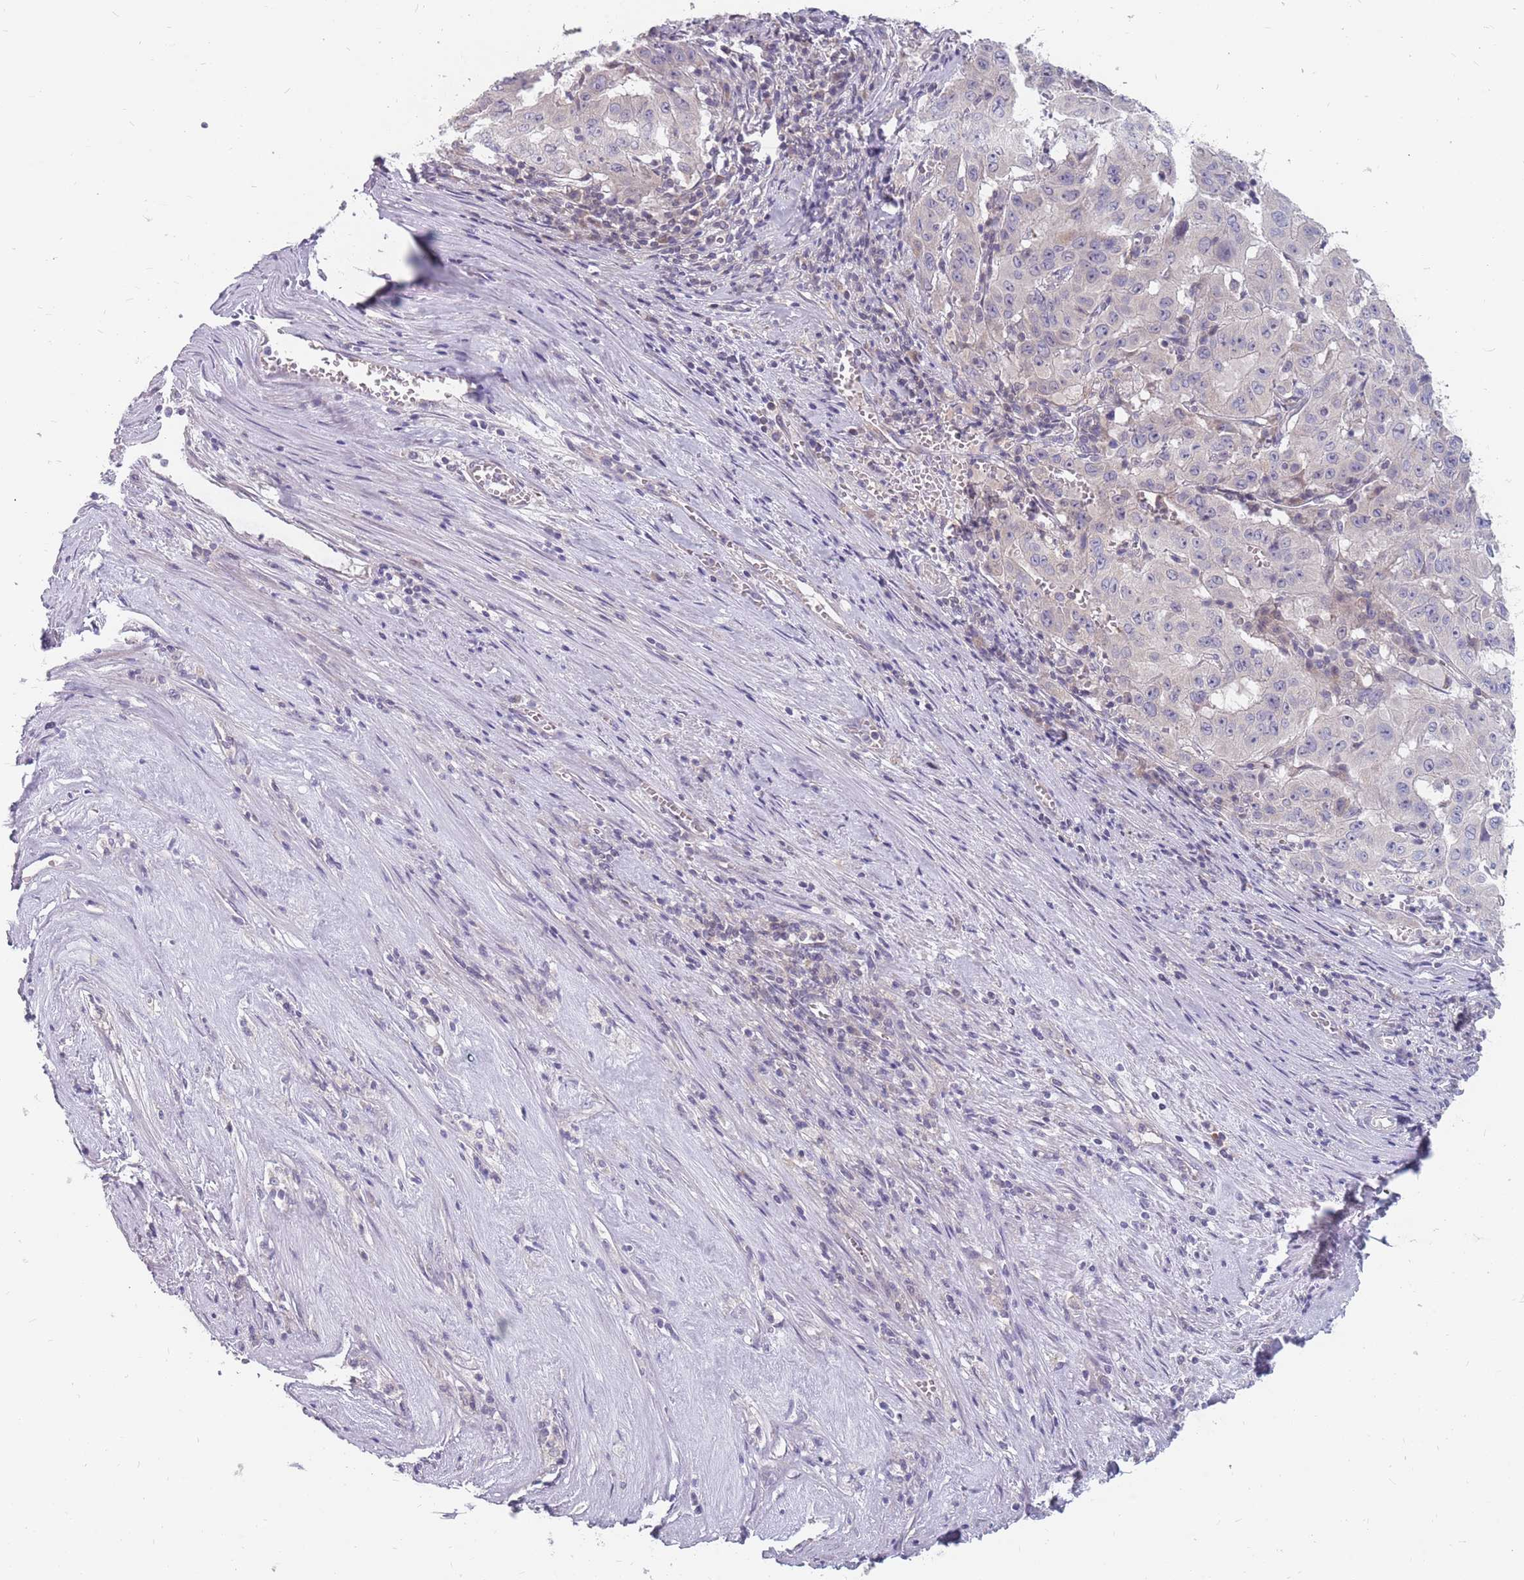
{"staining": {"intensity": "negative", "quantity": "none", "location": "none"}, "tissue": "pancreatic cancer", "cell_type": "Tumor cells", "image_type": "cancer", "snomed": [{"axis": "morphology", "description": "Adenocarcinoma, NOS"}, {"axis": "topography", "description": "Pancreas"}], "caption": "Immunohistochemical staining of human pancreatic cancer (adenocarcinoma) reveals no significant expression in tumor cells.", "gene": "CMTR2", "patient": {"sex": "male", "age": 63}}